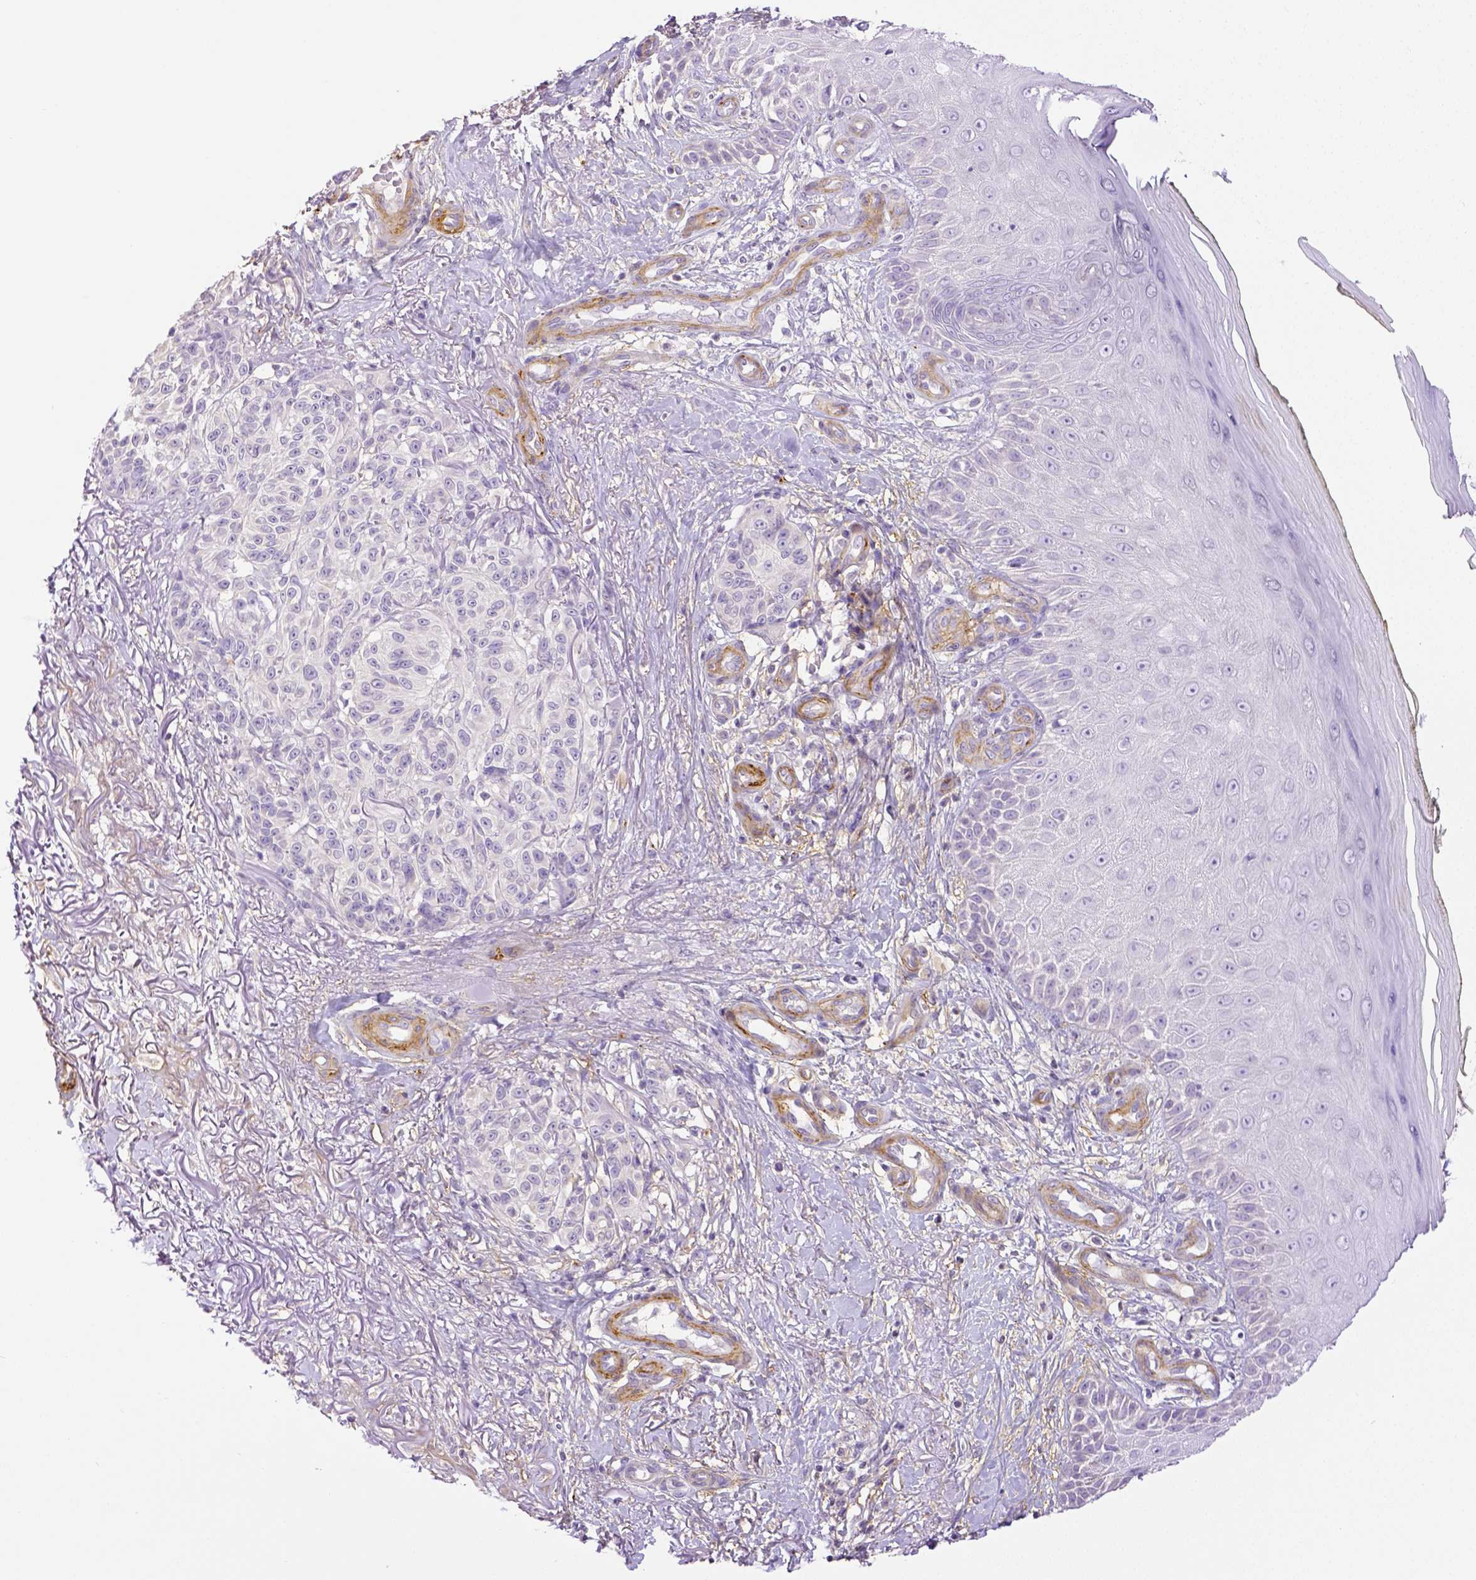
{"staining": {"intensity": "negative", "quantity": "none", "location": "none"}, "tissue": "melanoma", "cell_type": "Tumor cells", "image_type": "cancer", "snomed": [{"axis": "morphology", "description": "Malignant melanoma, NOS"}, {"axis": "topography", "description": "Skin"}], "caption": "A histopathology image of melanoma stained for a protein exhibits no brown staining in tumor cells.", "gene": "THY1", "patient": {"sex": "female", "age": 85}}